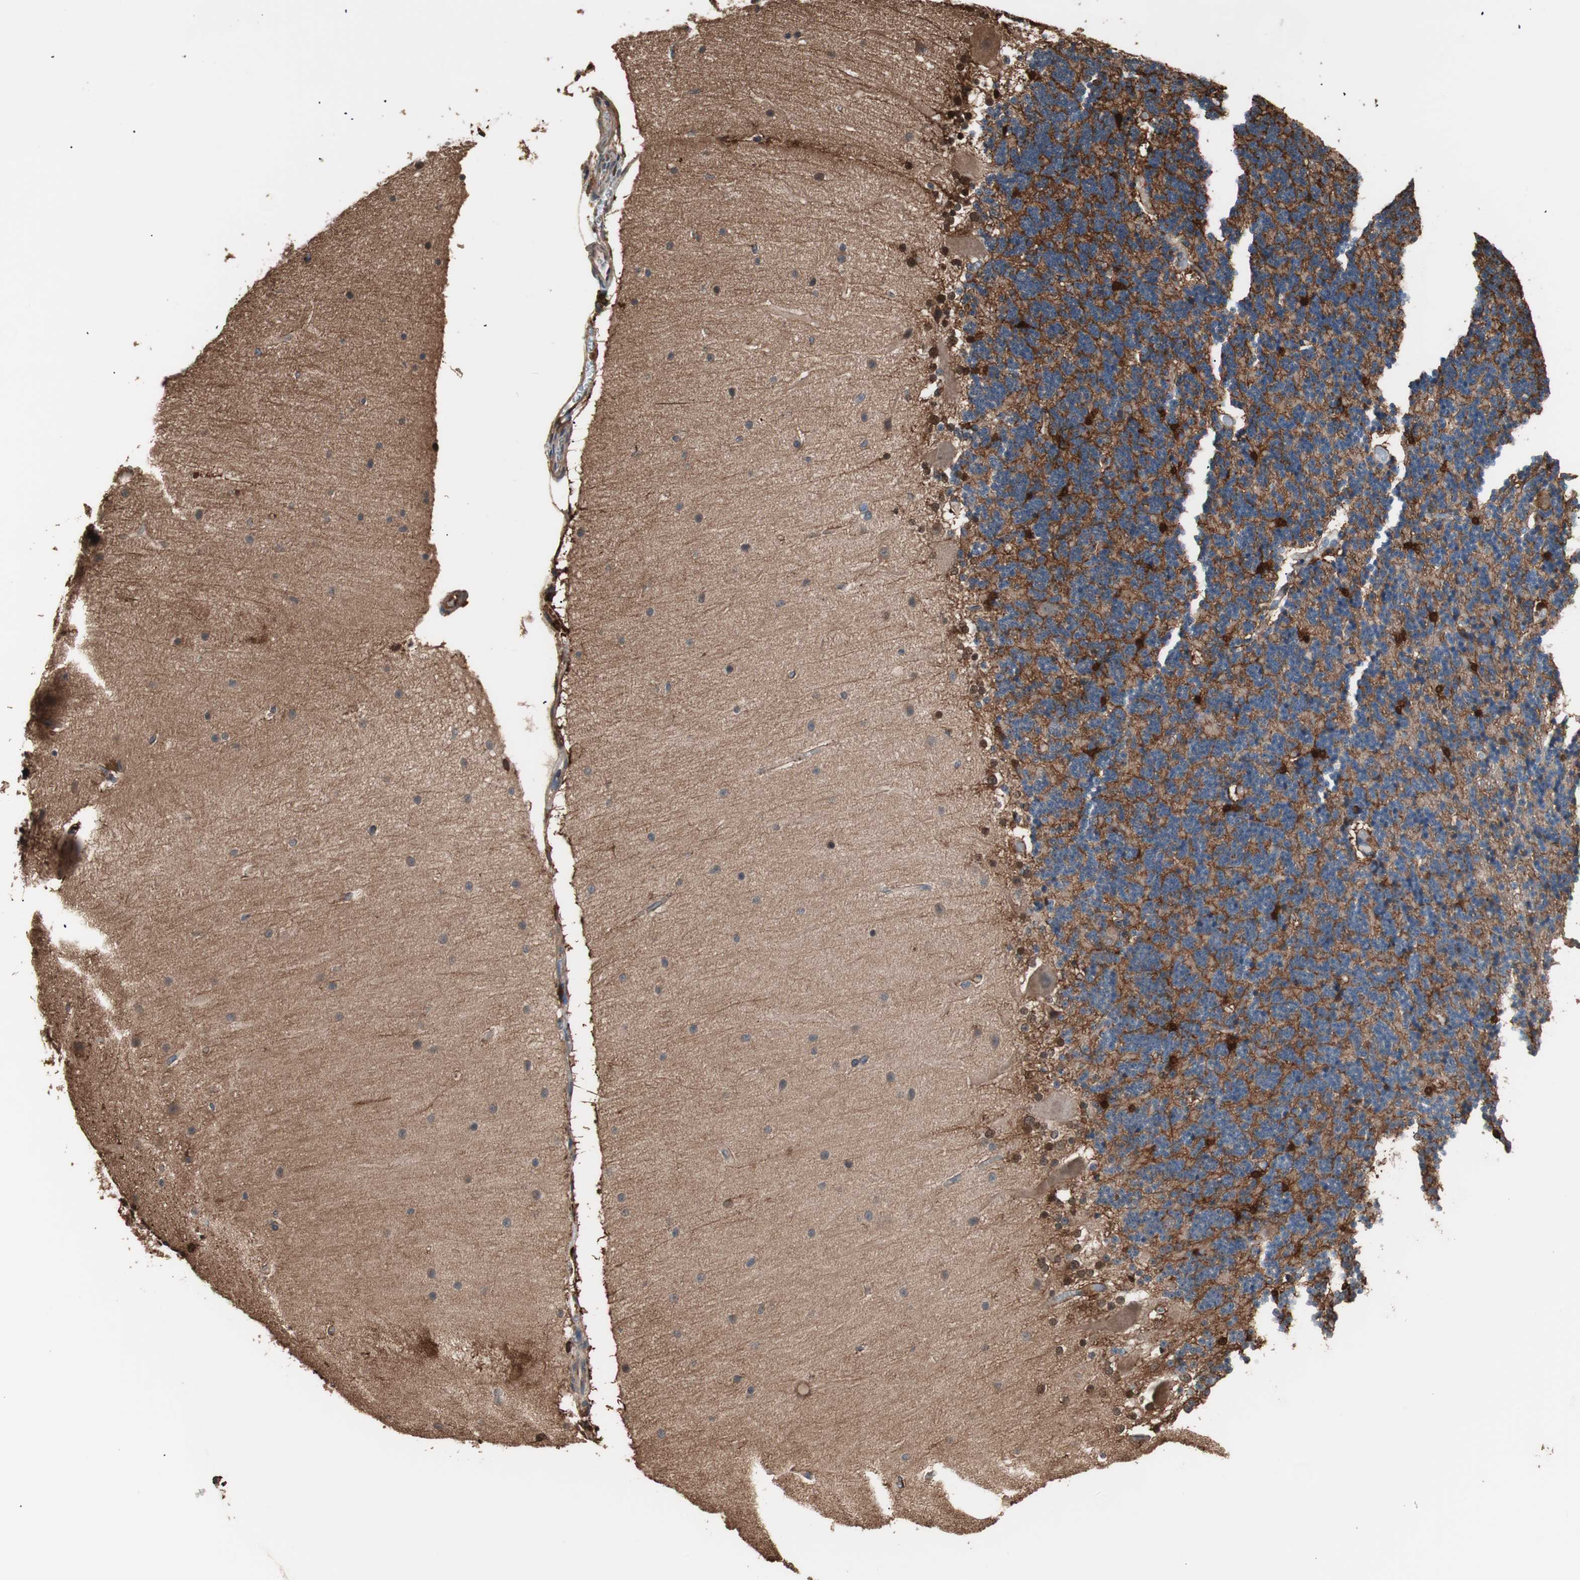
{"staining": {"intensity": "strong", "quantity": "<25%", "location": "cytoplasmic/membranous,nuclear"}, "tissue": "cerebellum", "cell_type": "Cells in granular layer", "image_type": "normal", "snomed": [{"axis": "morphology", "description": "Normal tissue, NOS"}, {"axis": "topography", "description": "Cerebellum"}], "caption": "Cerebellum stained for a protein (brown) exhibits strong cytoplasmic/membranous,nuclear positive staining in about <25% of cells in granular layer.", "gene": "CCT3", "patient": {"sex": "female", "age": 54}}